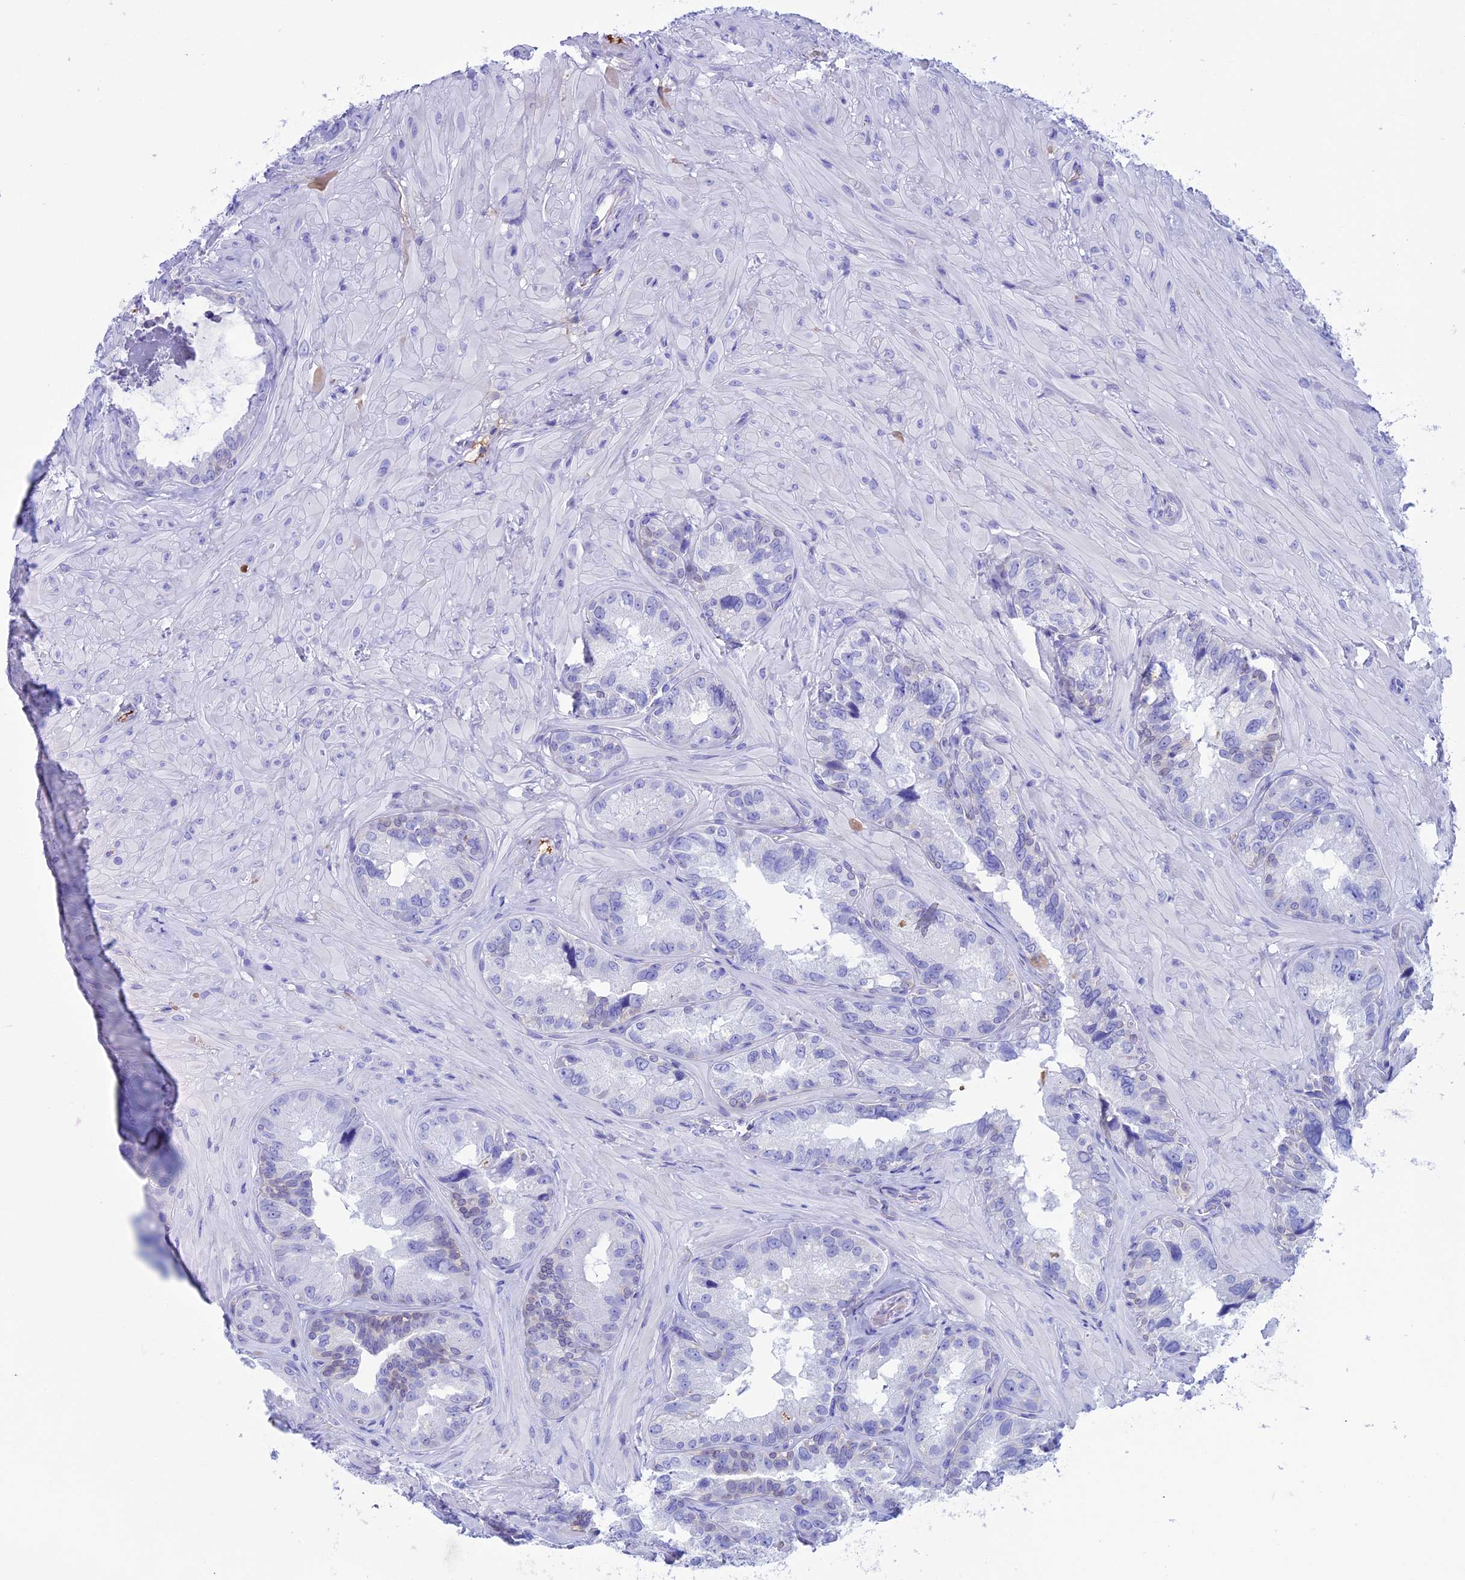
{"staining": {"intensity": "moderate", "quantity": "<25%", "location": "cytoplasmic/membranous,nuclear"}, "tissue": "seminal vesicle", "cell_type": "Glandular cells", "image_type": "normal", "snomed": [{"axis": "morphology", "description": "Normal tissue, NOS"}, {"axis": "topography", "description": "Seminal veicle"}, {"axis": "topography", "description": "Peripheral nerve tissue"}], "caption": "Immunohistochemical staining of unremarkable human seminal vesicle exhibits moderate cytoplasmic/membranous,nuclear protein positivity in about <25% of glandular cells.", "gene": "IGSF6", "patient": {"sex": "male", "age": 67}}